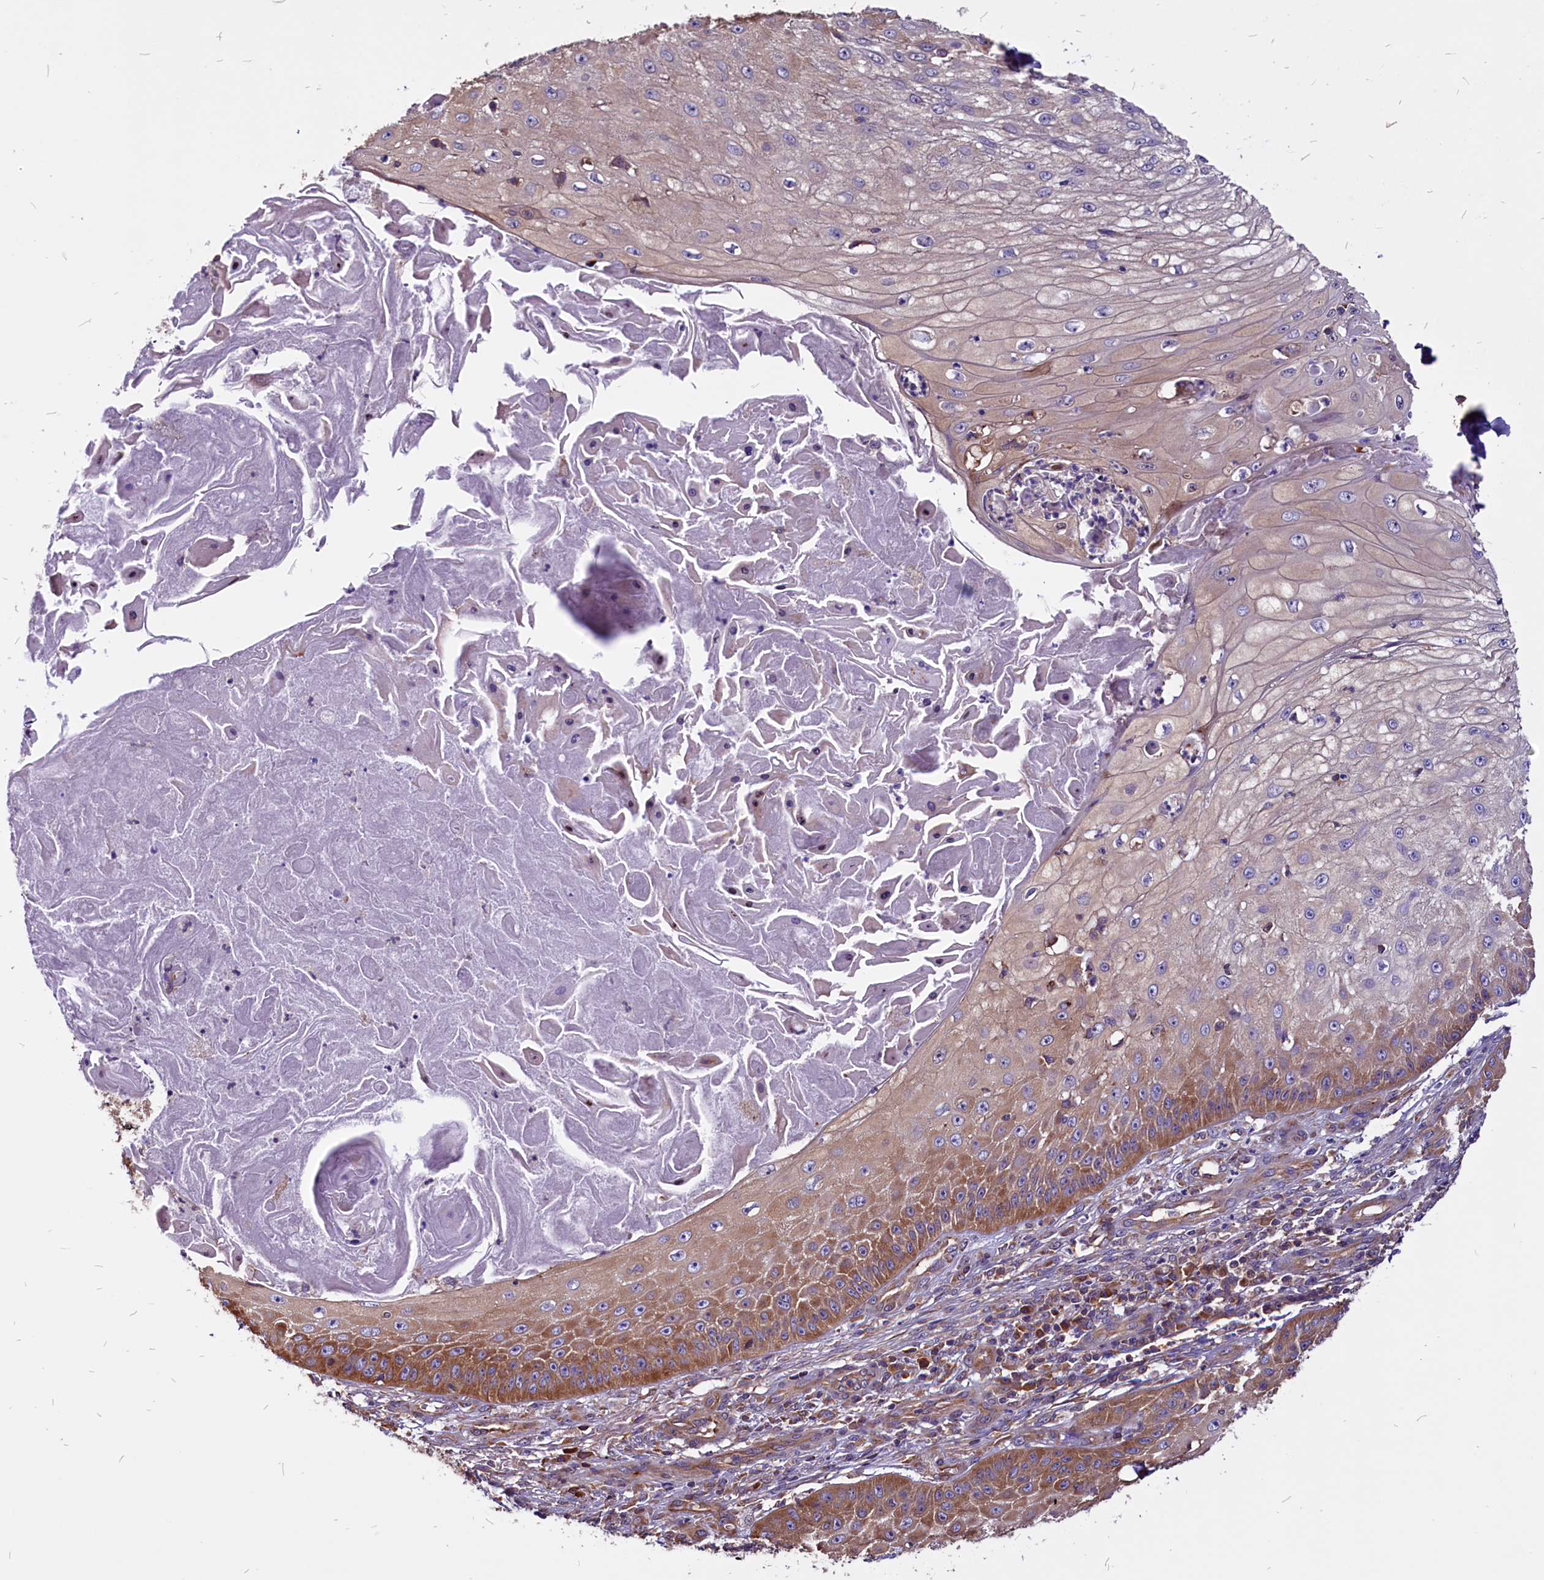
{"staining": {"intensity": "moderate", "quantity": "25%-75%", "location": "cytoplasmic/membranous"}, "tissue": "skin cancer", "cell_type": "Tumor cells", "image_type": "cancer", "snomed": [{"axis": "morphology", "description": "Squamous cell carcinoma, NOS"}, {"axis": "topography", "description": "Skin"}], "caption": "Skin squamous cell carcinoma stained with a brown dye demonstrates moderate cytoplasmic/membranous positive staining in approximately 25%-75% of tumor cells.", "gene": "EIF3G", "patient": {"sex": "male", "age": 70}}